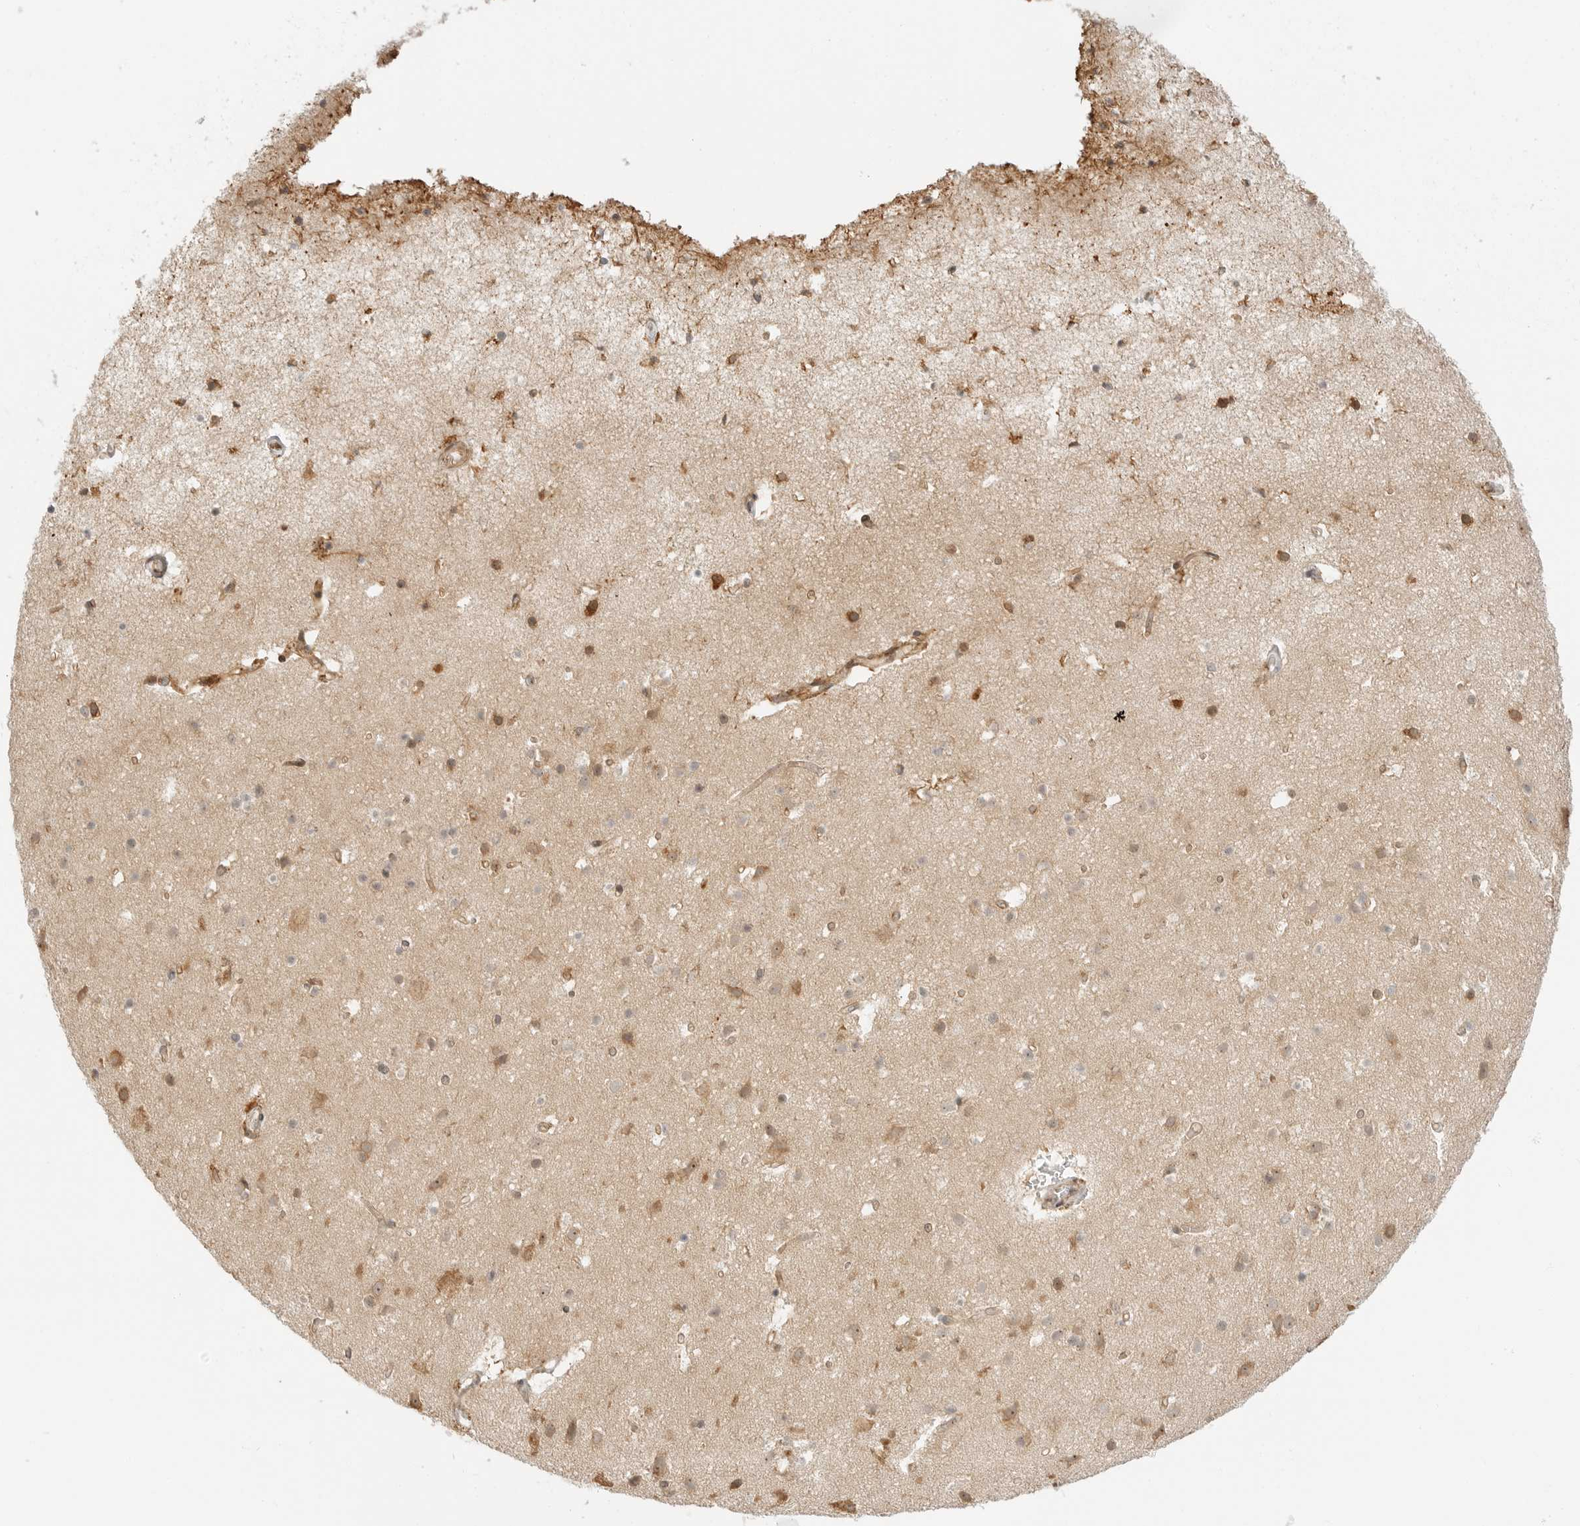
{"staining": {"intensity": "weak", "quantity": "25%-75%", "location": "cytoplasmic/membranous"}, "tissue": "cerebral cortex", "cell_type": "Endothelial cells", "image_type": "normal", "snomed": [{"axis": "morphology", "description": "Normal tissue, NOS"}, {"axis": "topography", "description": "Cerebral cortex"}], "caption": "Weak cytoplasmic/membranous positivity is identified in about 25%-75% of endothelial cells in benign cerebral cortex. The protein is shown in brown color, while the nuclei are stained blue.", "gene": "DSCC1", "patient": {"sex": "male", "age": 54}}